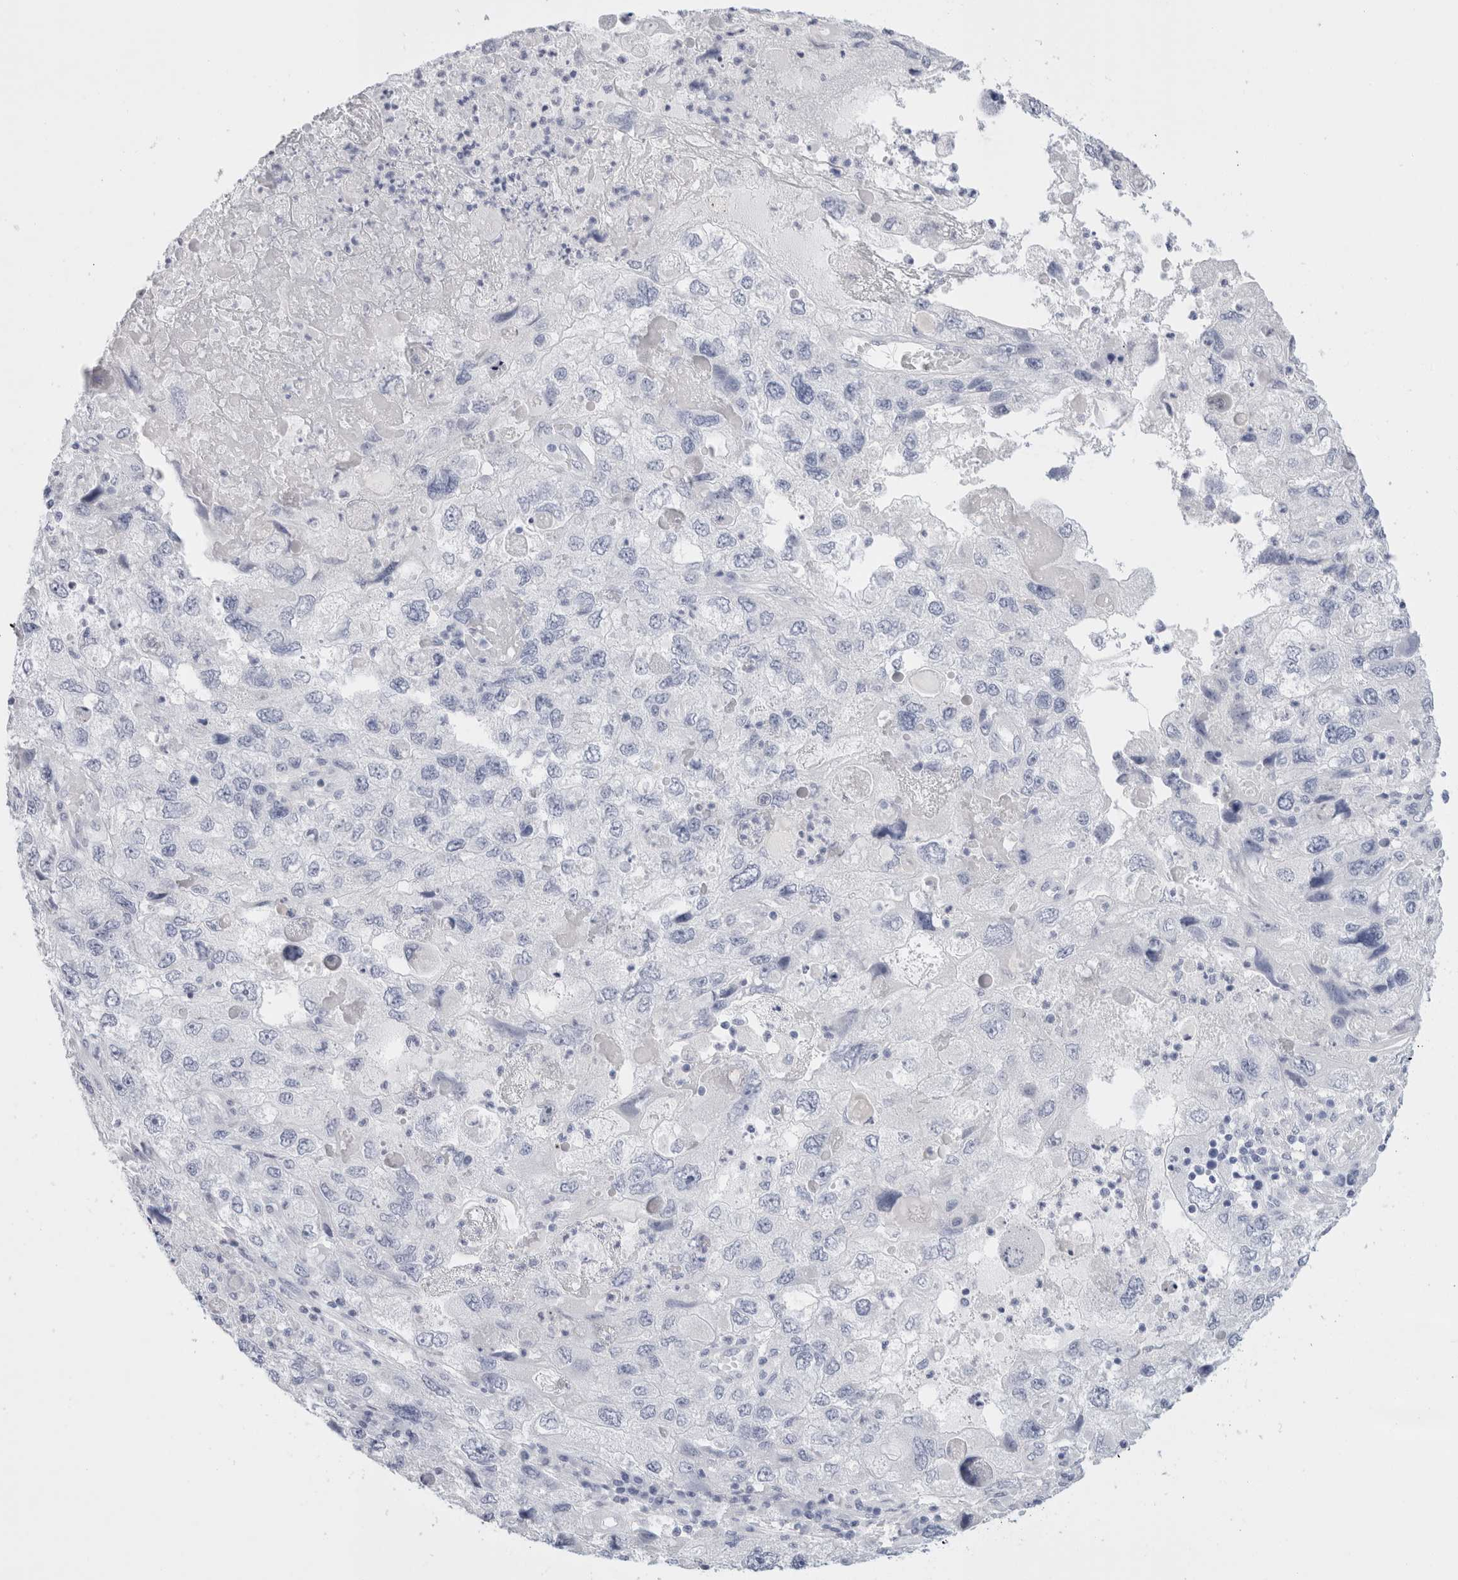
{"staining": {"intensity": "negative", "quantity": "none", "location": "none"}, "tissue": "endometrial cancer", "cell_type": "Tumor cells", "image_type": "cancer", "snomed": [{"axis": "morphology", "description": "Adenocarcinoma, NOS"}, {"axis": "topography", "description": "Endometrium"}], "caption": "Immunohistochemistry image of neoplastic tissue: adenocarcinoma (endometrial) stained with DAB shows no significant protein expression in tumor cells. (Brightfield microscopy of DAB (3,3'-diaminobenzidine) immunohistochemistry (IHC) at high magnification).", "gene": "MUC15", "patient": {"sex": "female", "age": 49}}